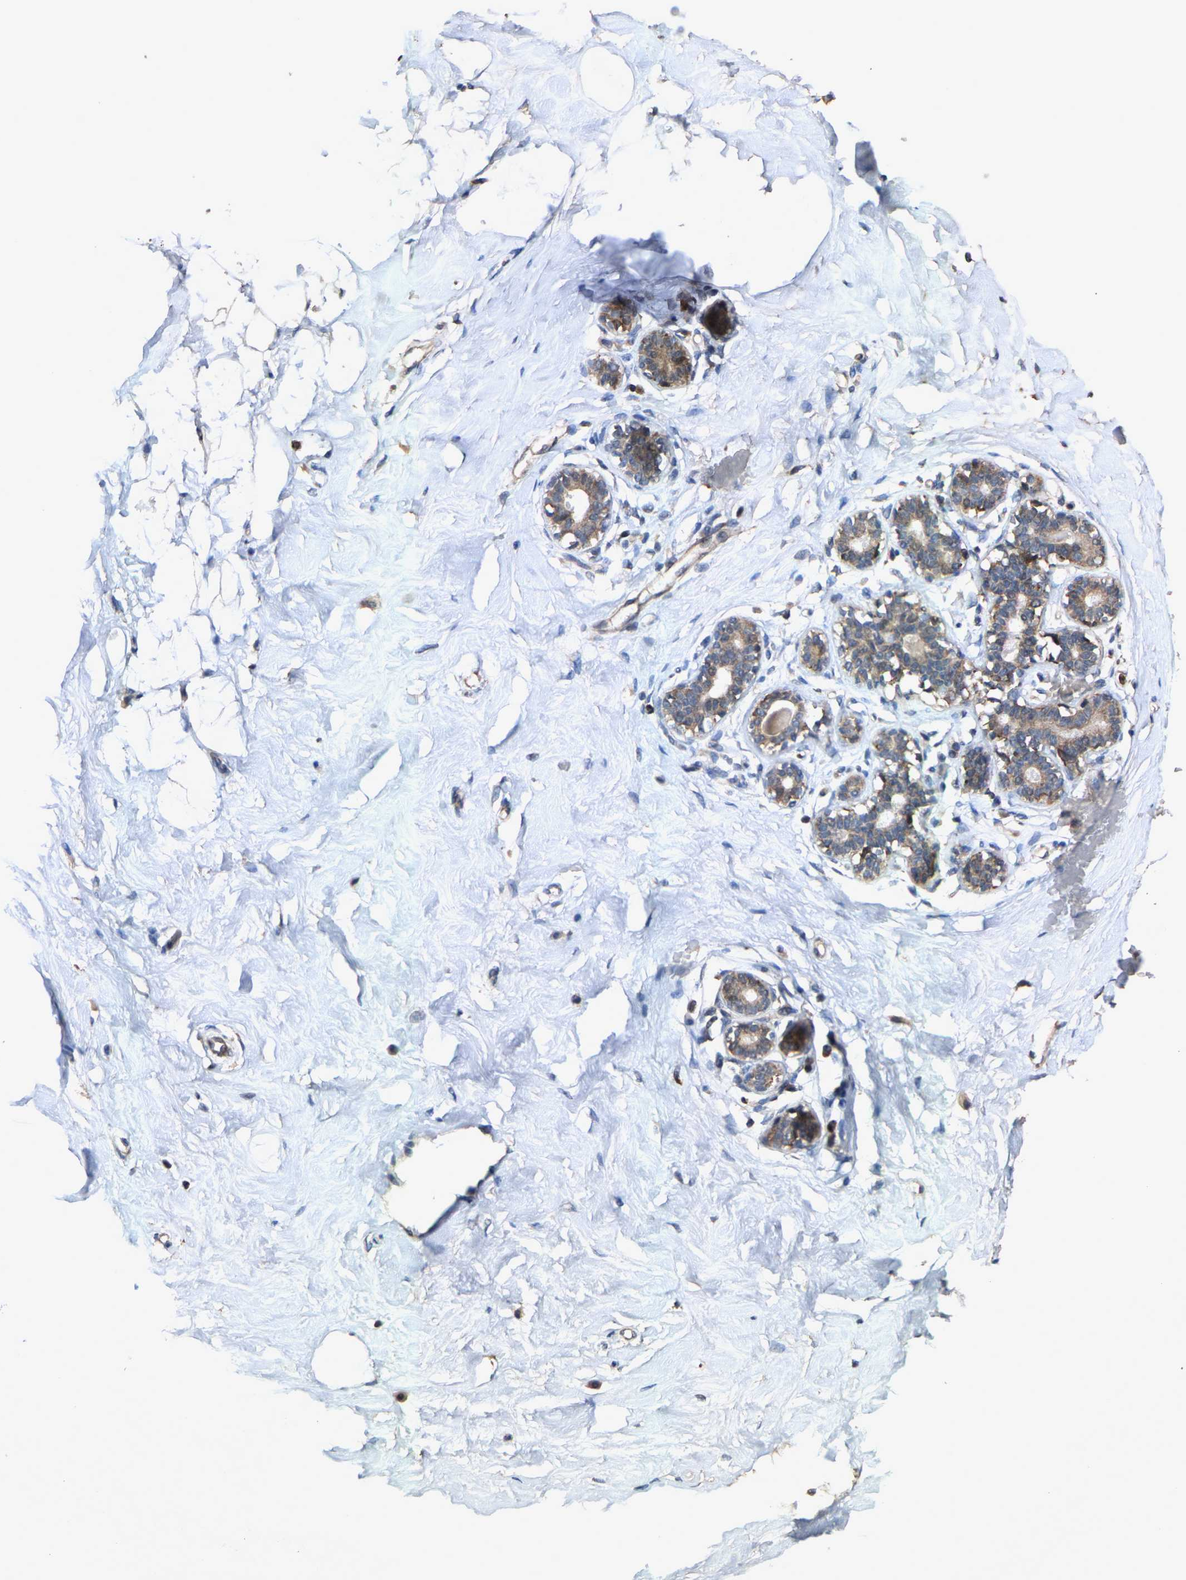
{"staining": {"intensity": "negative", "quantity": "none", "location": "none"}, "tissue": "breast", "cell_type": "Adipocytes", "image_type": "normal", "snomed": [{"axis": "morphology", "description": "Normal tissue, NOS"}, {"axis": "topography", "description": "Breast"}], "caption": "Histopathology image shows no significant protein expression in adipocytes of normal breast.", "gene": "TDRKH", "patient": {"sex": "female", "age": 23}}